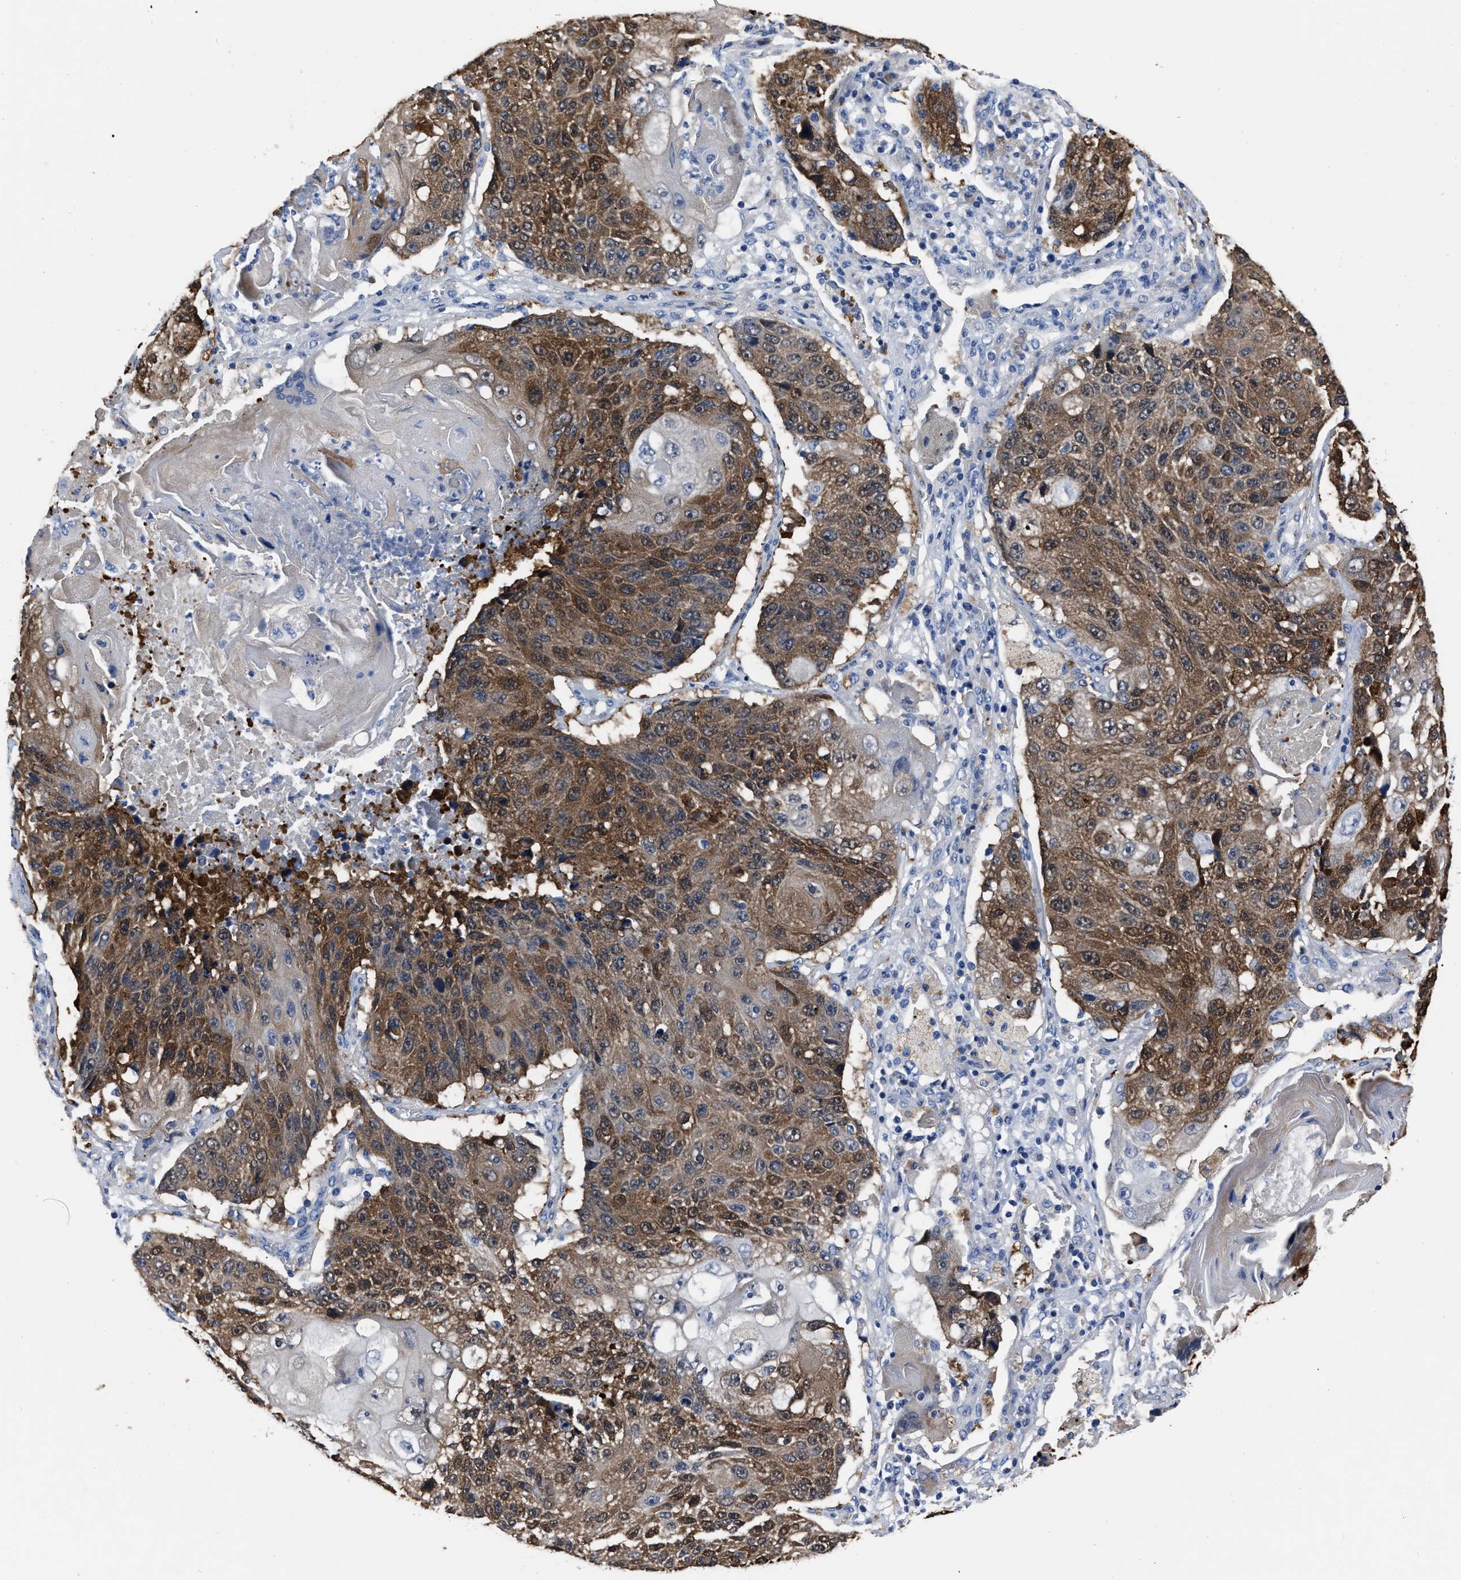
{"staining": {"intensity": "moderate", "quantity": ">75%", "location": "cytoplasmic/membranous"}, "tissue": "lung cancer", "cell_type": "Tumor cells", "image_type": "cancer", "snomed": [{"axis": "morphology", "description": "Squamous cell carcinoma, NOS"}, {"axis": "topography", "description": "Lung"}], "caption": "Immunohistochemistry (IHC) of lung cancer (squamous cell carcinoma) demonstrates medium levels of moderate cytoplasmic/membranous positivity in approximately >75% of tumor cells. (DAB (3,3'-diaminobenzidine) IHC with brightfield microscopy, high magnification).", "gene": "MOV10L1", "patient": {"sex": "male", "age": 61}}